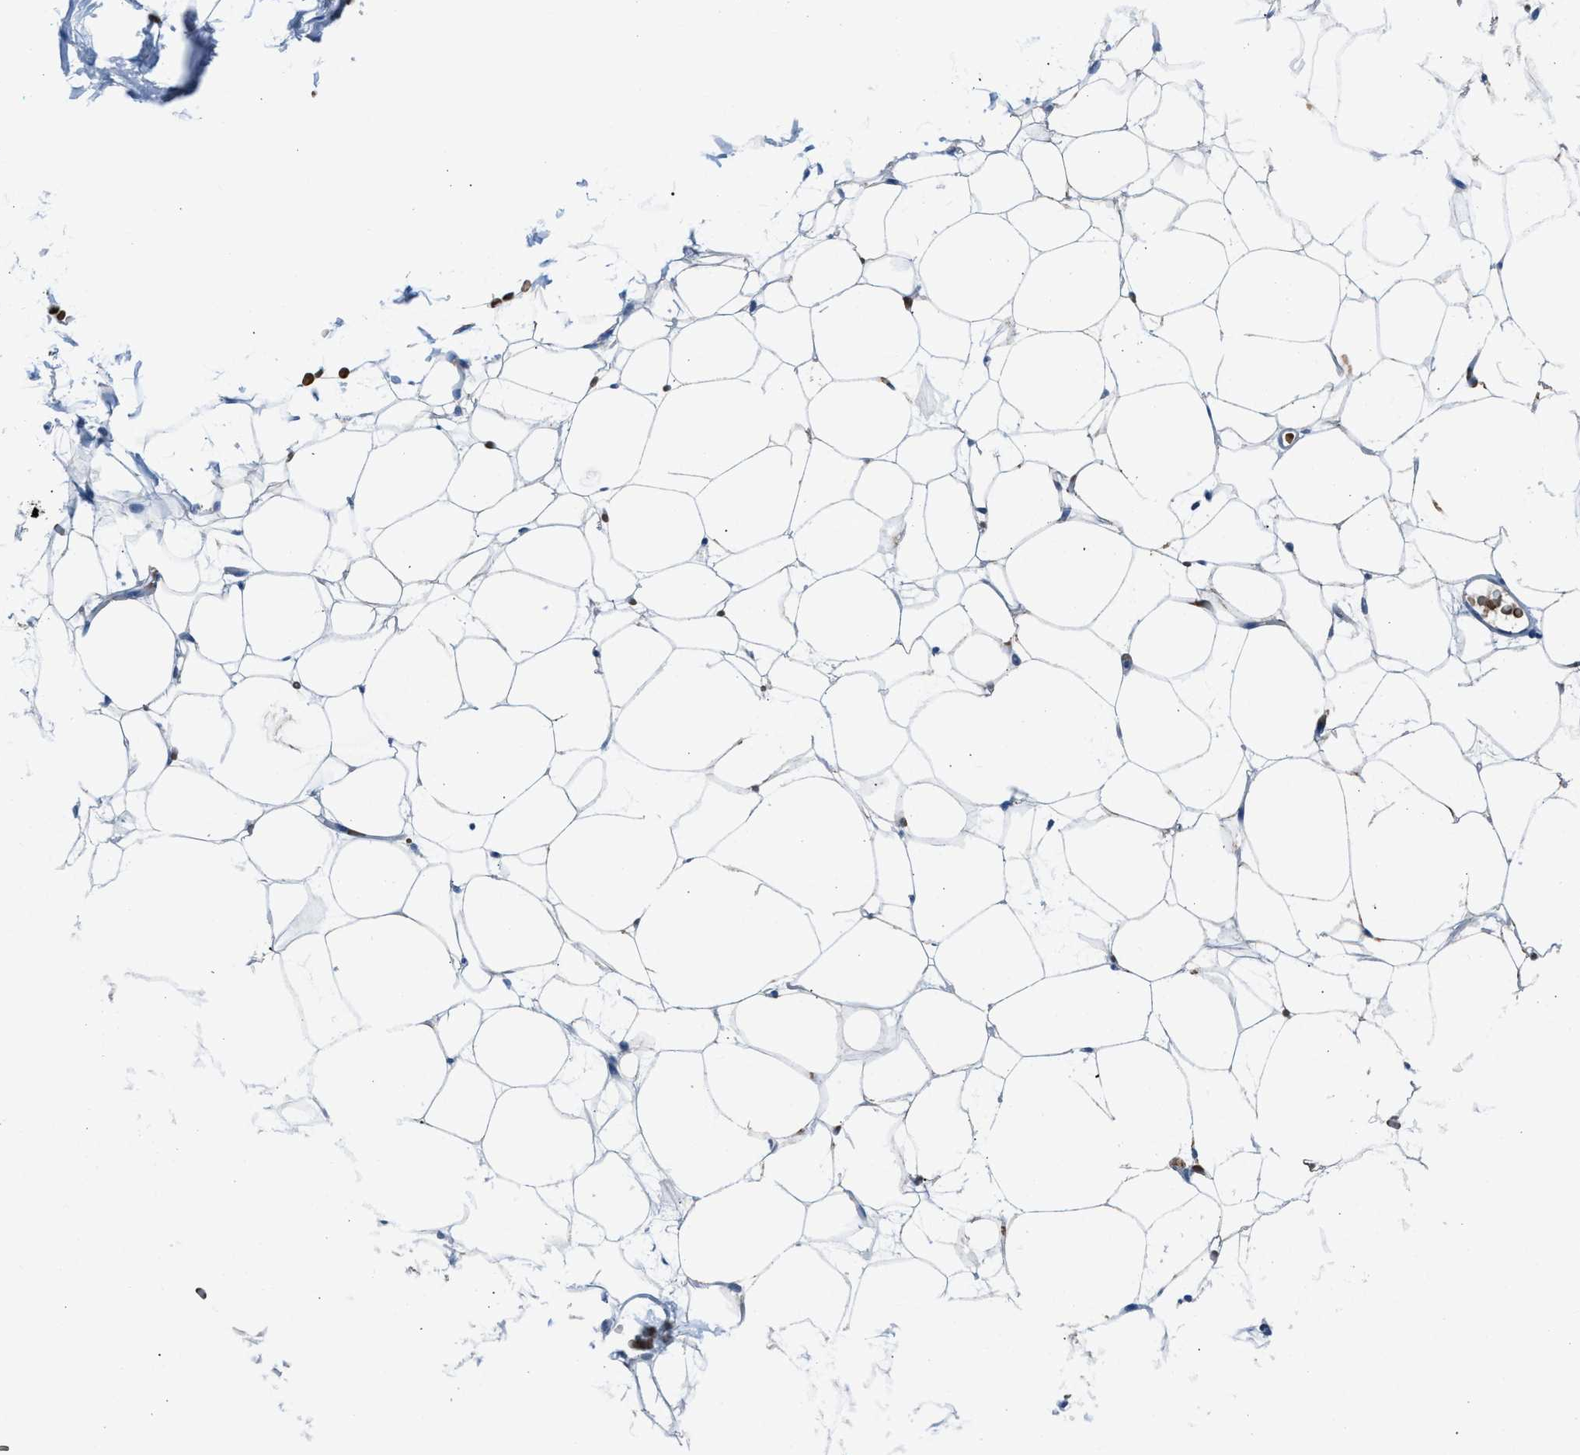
{"staining": {"intensity": "negative", "quantity": "none", "location": "none"}, "tissue": "adipose tissue", "cell_type": "Adipocytes", "image_type": "normal", "snomed": [{"axis": "morphology", "description": "Normal tissue, NOS"}, {"axis": "topography", "description": "Breast"}, {"axis": "topography", "description": "Soft tissue"}], "caption": "This micrograph is of benign adipose tissue stained with immunohistochemistry to label a protein in brown with the nuclei are counter-stained blue. There is no staining in adipocytes.", "gene": "CFAP77", "patient": {"sex": "female", "age": 75}}